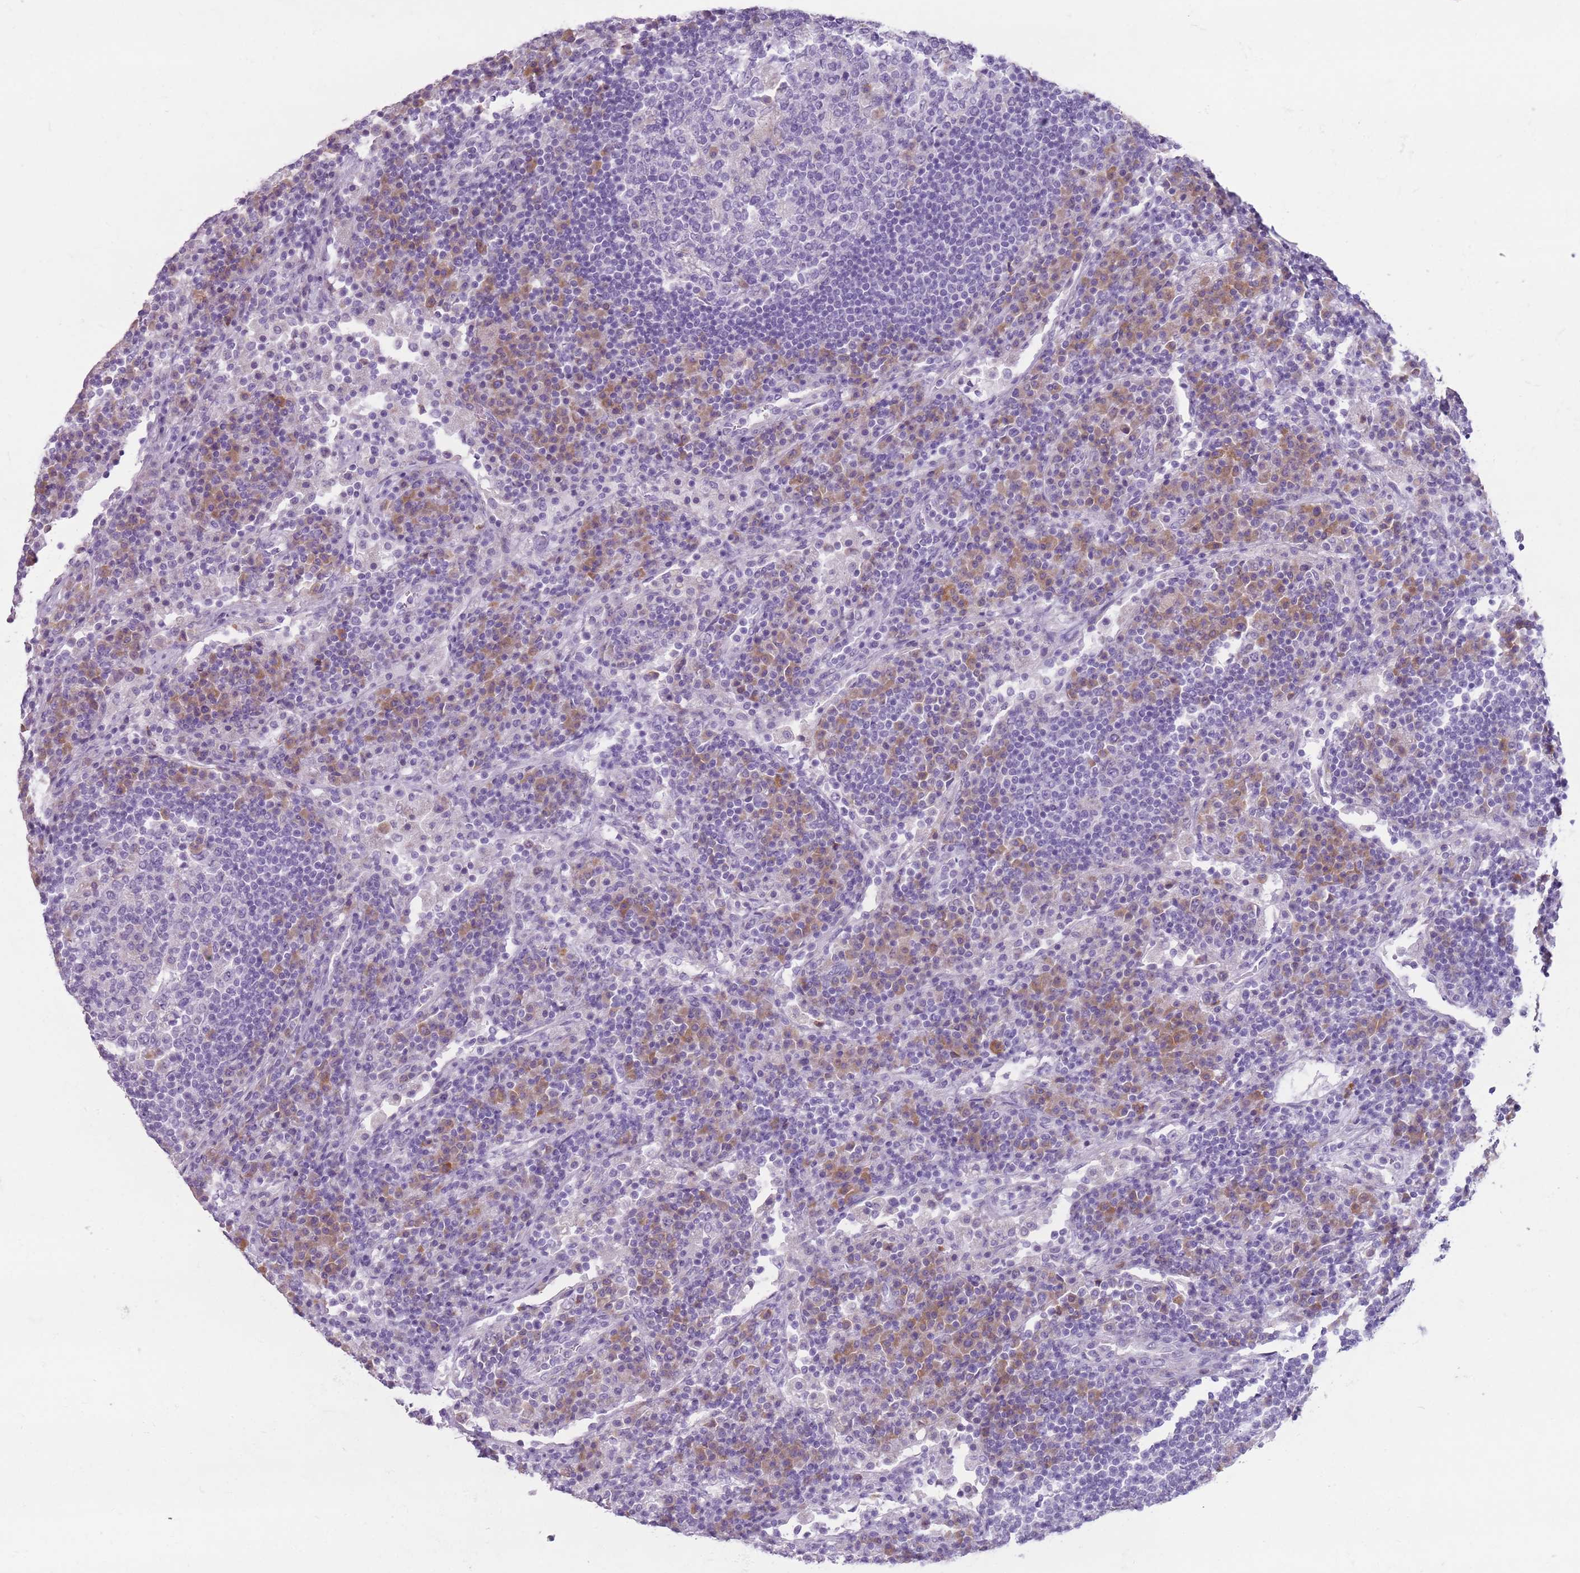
{"staining": {"intensity": "negative", "quantity": "none", "location": "none"}, "tissue": "lymph node", "cell_type": "Germinal center cells", "image_type": "normal", "snomed": [{"axis": "morphology", "description": "Normal tissue, NOS"}, {"axis": "topography", "description": "Lymph node"}], "caption": "Immunohistochemistry (IHC) image of benign lymph node: human lymph node stained with DAB displays no significant protein expression in germinal center cells. Nuclei are stained in blue.", "gene": "HYOU1", "patient": {"sex": "female", "age": 53}}